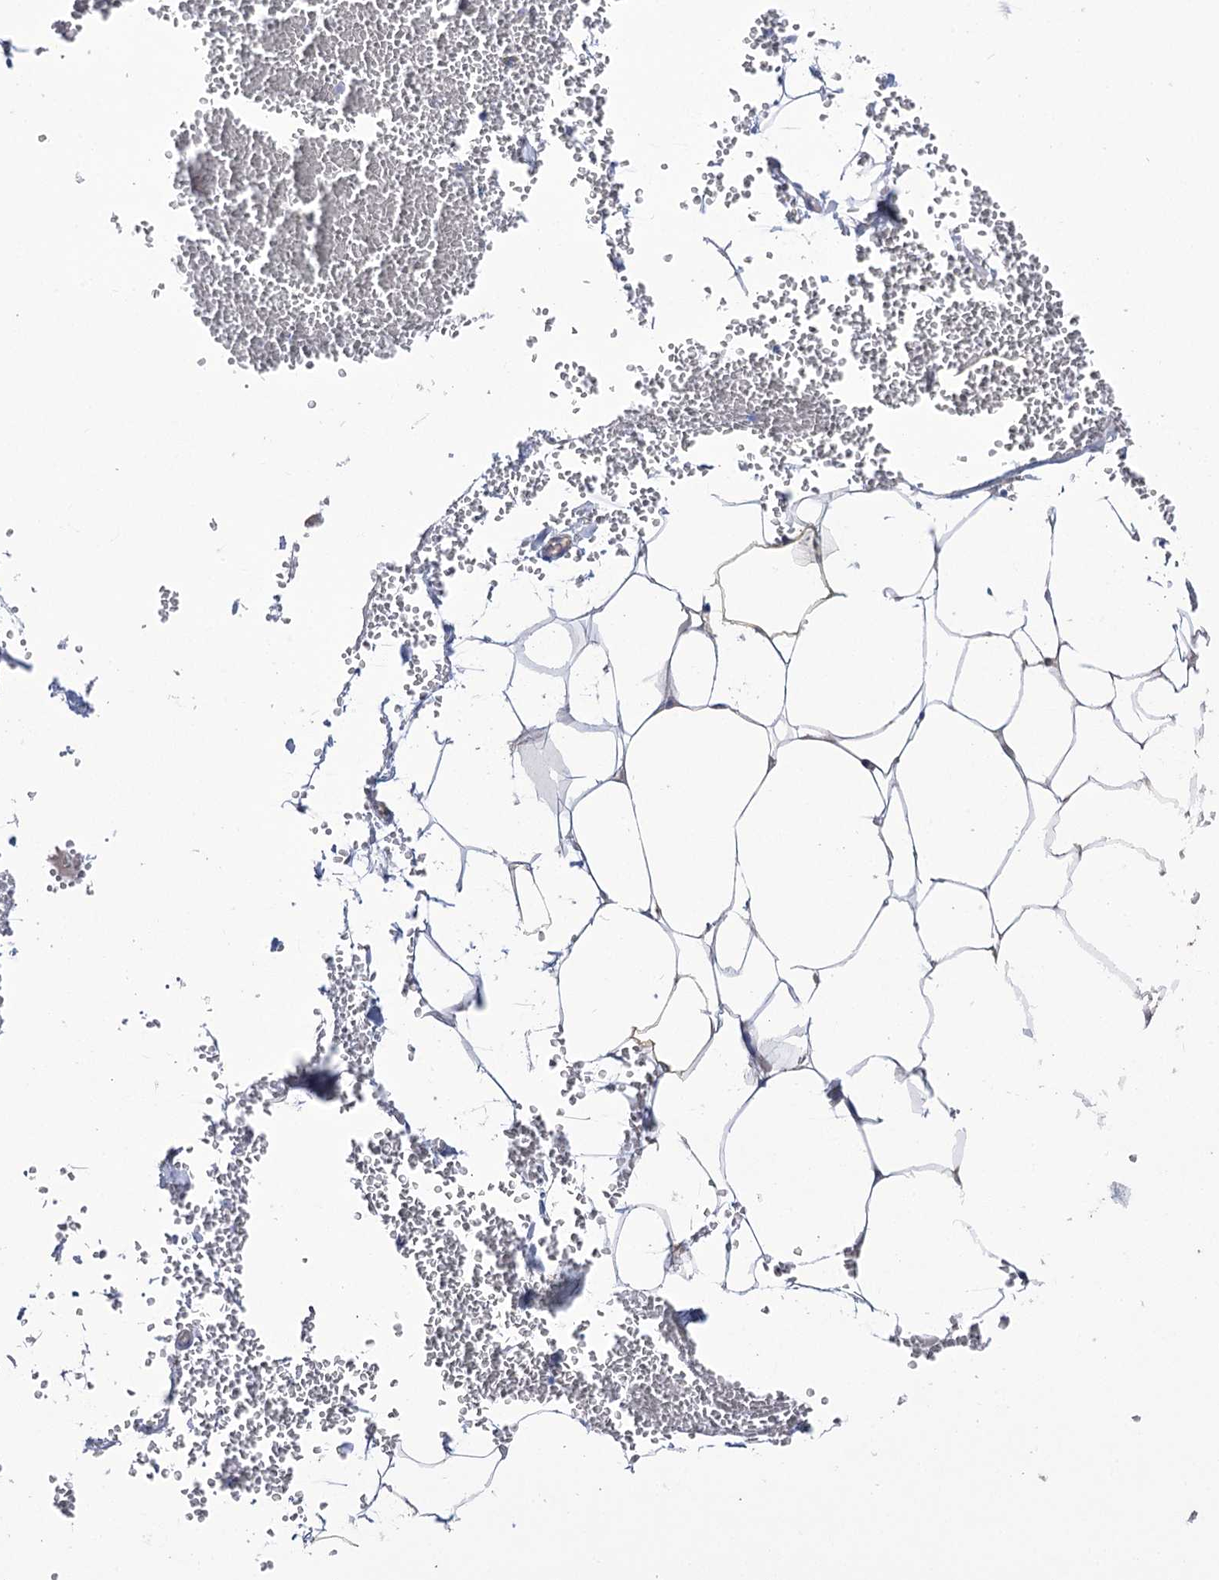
{"staining": {"intensity": "moderate", "quantity": "<25%", "location": "cytoplasmic/membranous"}, "tissue": "adipose tissue", "cell_type": "Adipocytes", "image_type": "normal", "snomed": [{"axis": "morphology", "description": "Normal tissue, NOS"}, {"axis": "topography", "description": "Gallbladder"}, {"axis": "topography", "description": "Peripheral nerve tissue"}], "caption": "Immunohistochemistry (IHC) of unremarkable human adipose tissue displays low levels of moderate cytoplasmic/membranous expression in about <25% of adipocytes. Immunohistochemistry stains the protein of interest in brown and the nuclei are stained blue.", "gene": "CEP164", "patient": {"sex": "male", "age": 38}}